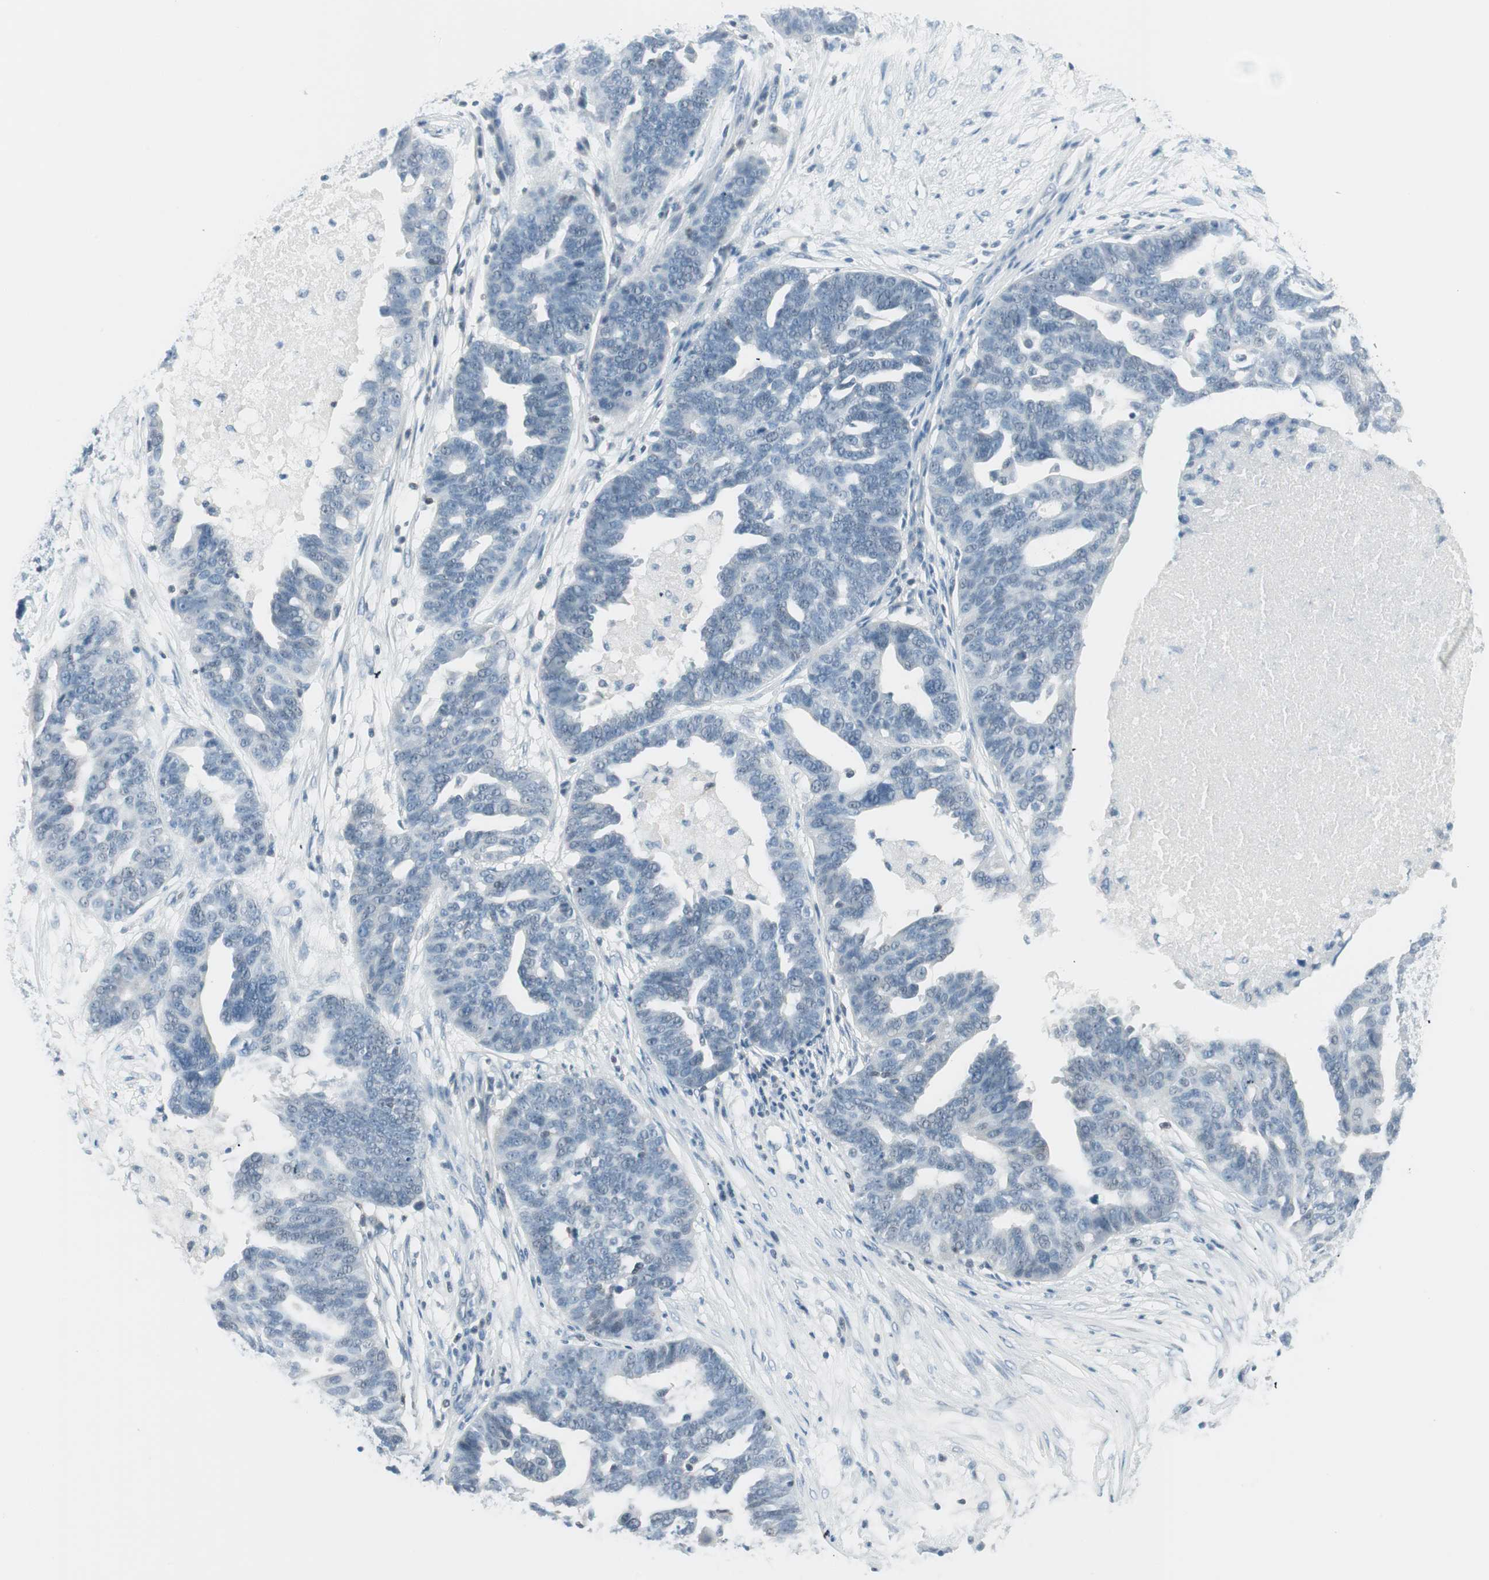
{"staining": {"intensity": "negative", "quantity": "none", "location": "none"}, "tissue": "ovarian cancer", "cell_type": "Tumor cells", "image_type": "cancer", "snomed": [{"axis": "morphology", "description": "Cystadenocarcinoma, serous, NOS"}, {"axis": "topography", "description": "Ovary"}], "caption": "An IHC micrograph of ovarian cancer (serous cystadenocarcinoma) is shown. There is no staining in tumor cells of ovarian cancer (serous cystadenocarcinoma). (DAB (3,3'-diaminobenzidine) immunohistochemistry (IHC) visualized using brightfield microscopy, high magnification).", "gene": "MAP4K1", "patient": {"sex": "female", "age": 59}}